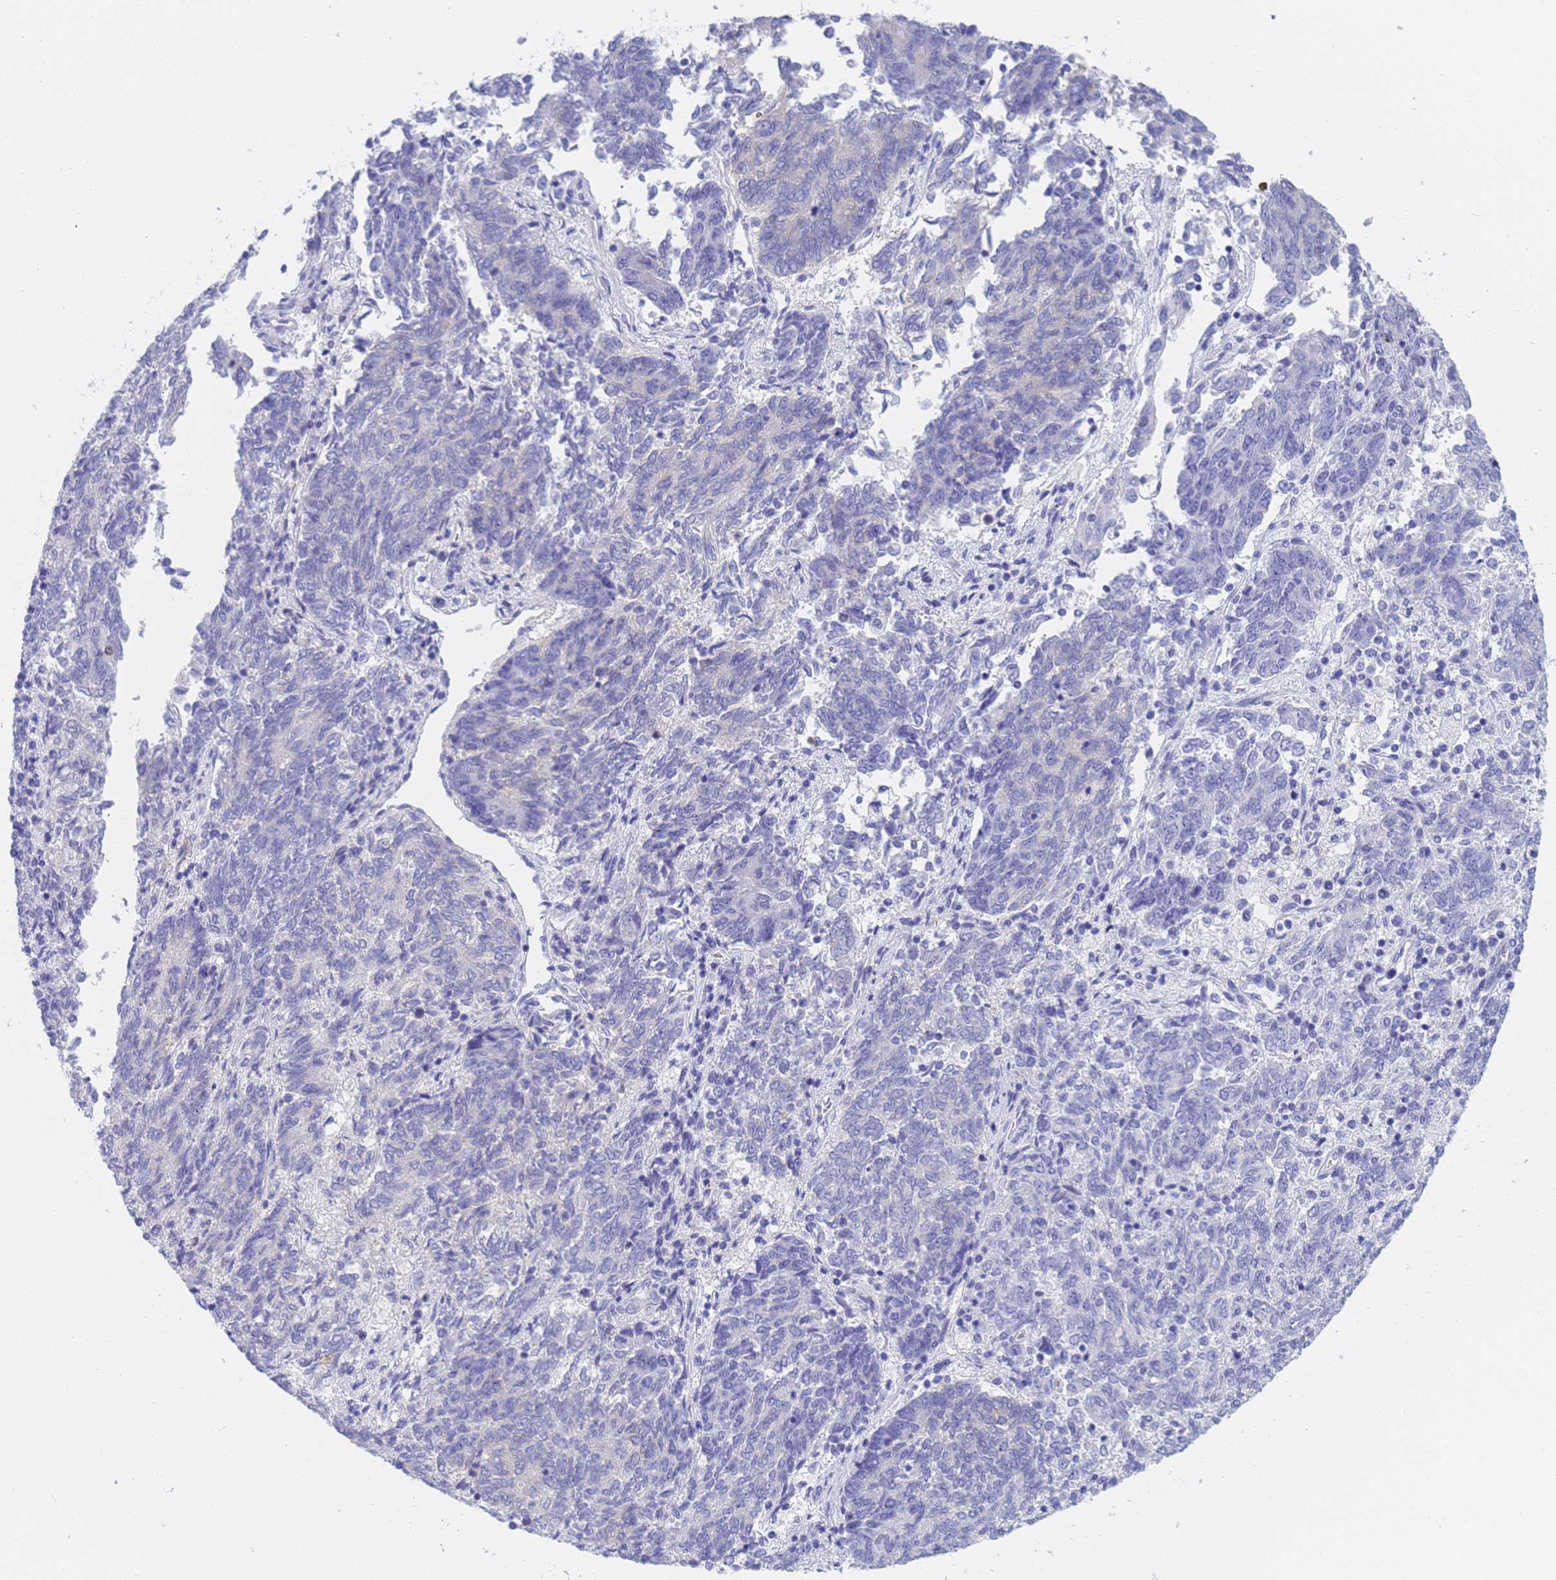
{"staining": {"intensity": "negative", "quantity": "none", "location": "none"}, "tissue": "endometrial cancer", "cell_type": "Tumor cells", "image_type": "cancer", "snomed": [{"axis": "morphology", "description": "Adenocarcinoma, NOS"}, {"axis": "topography", "description": "Endometrium"}], "caption": "This is an IHC image of human endometrial cancer (adenocarcinoma). There is no expression in tumor cells.", "gene": "STATH", "patient": {"sex": "female", "age": 80}}